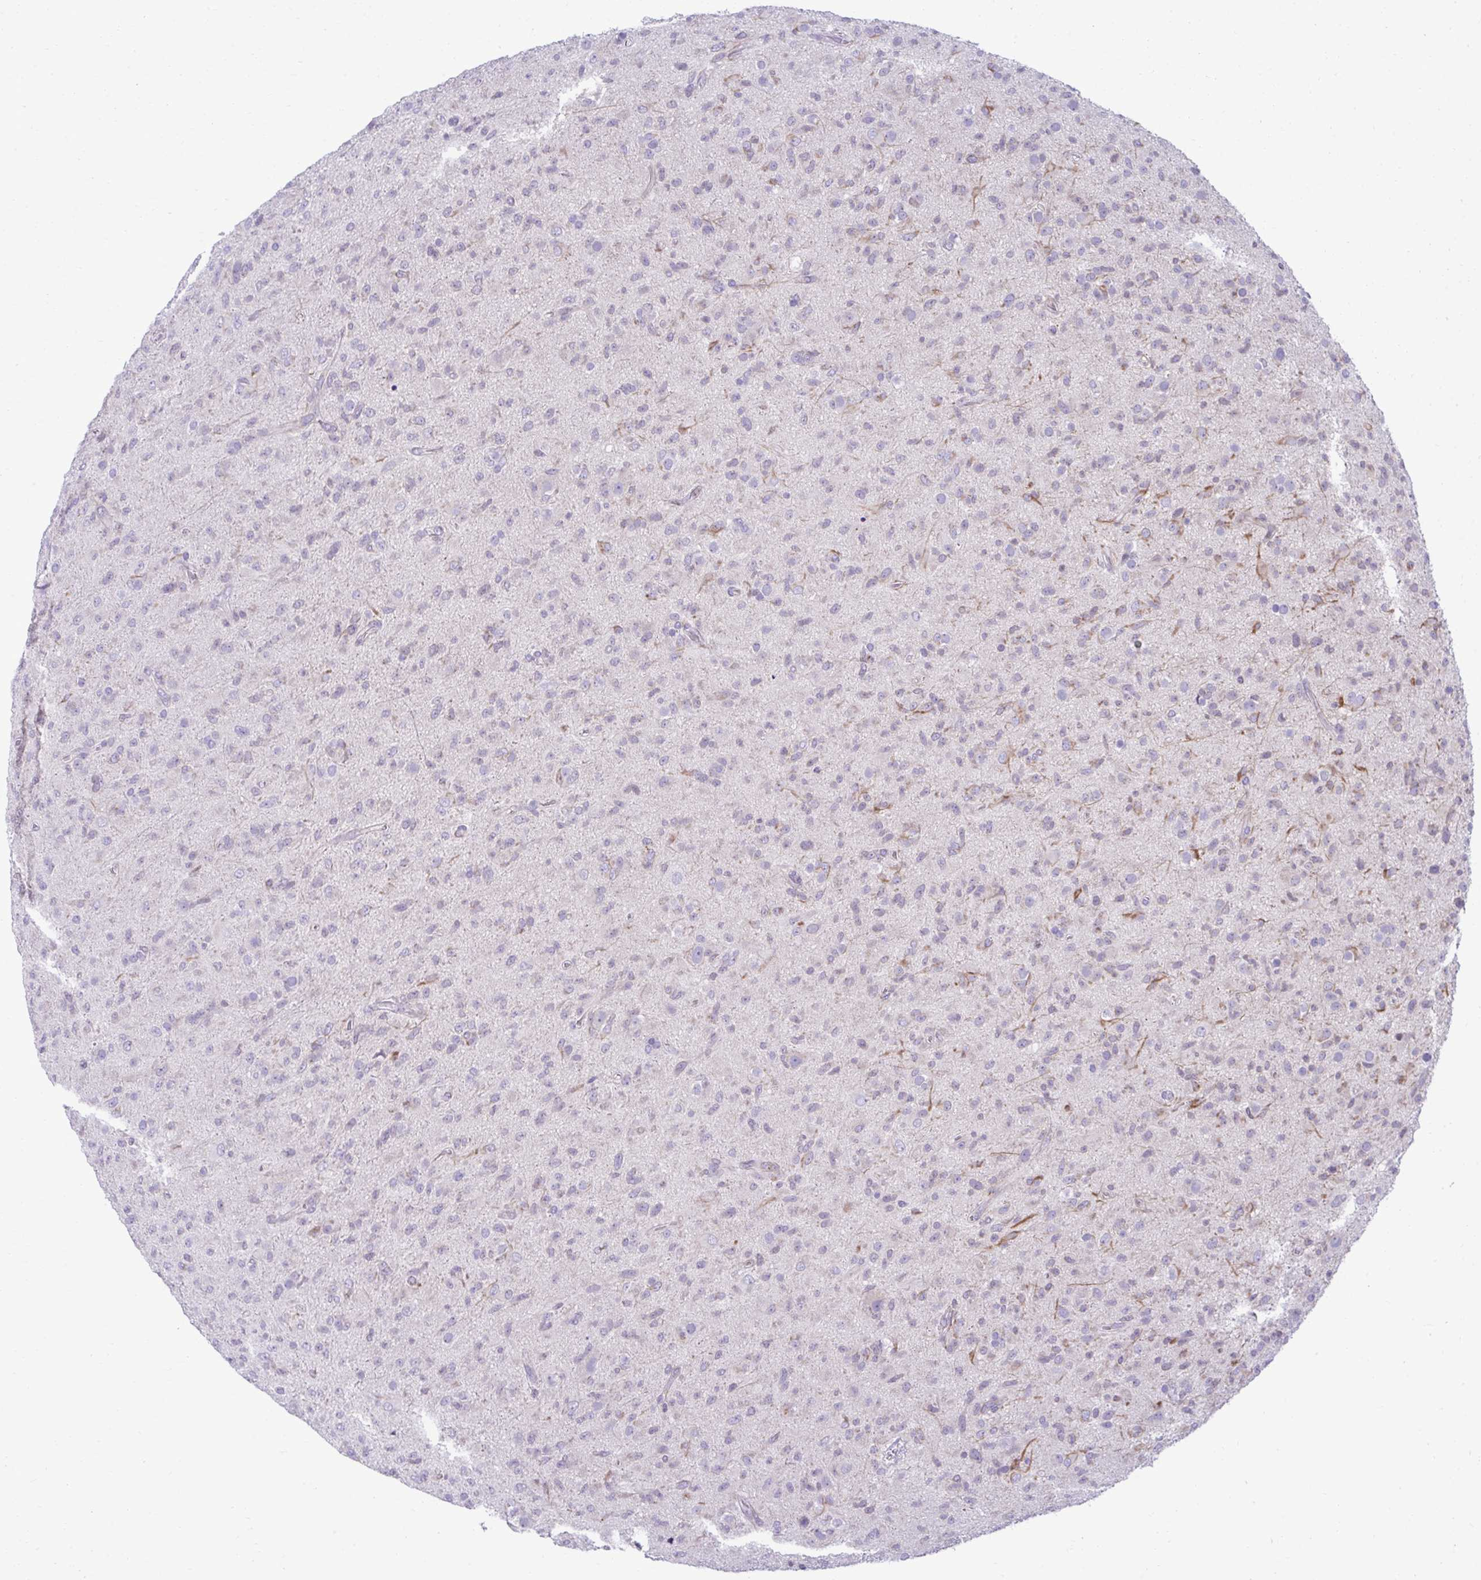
{"staining": {"intensity": "negative", "quantity": "none", "location": "none"}, "tissue": "glioma", "cell_type": "Tumor cells", "image_type": "cancer", "snomed": [{"axis": "morphology", "description": "Glioma, malignant, Low grade"}, {"axis": "topography", "description": "Brain"}], "caption": "This is an immunohistochemistry micrograph of malignant glioma (low-grade). There is no expression in tumor cells.", "gene": "OR7A5", "patient": {"sex": "male", "age": 65}}